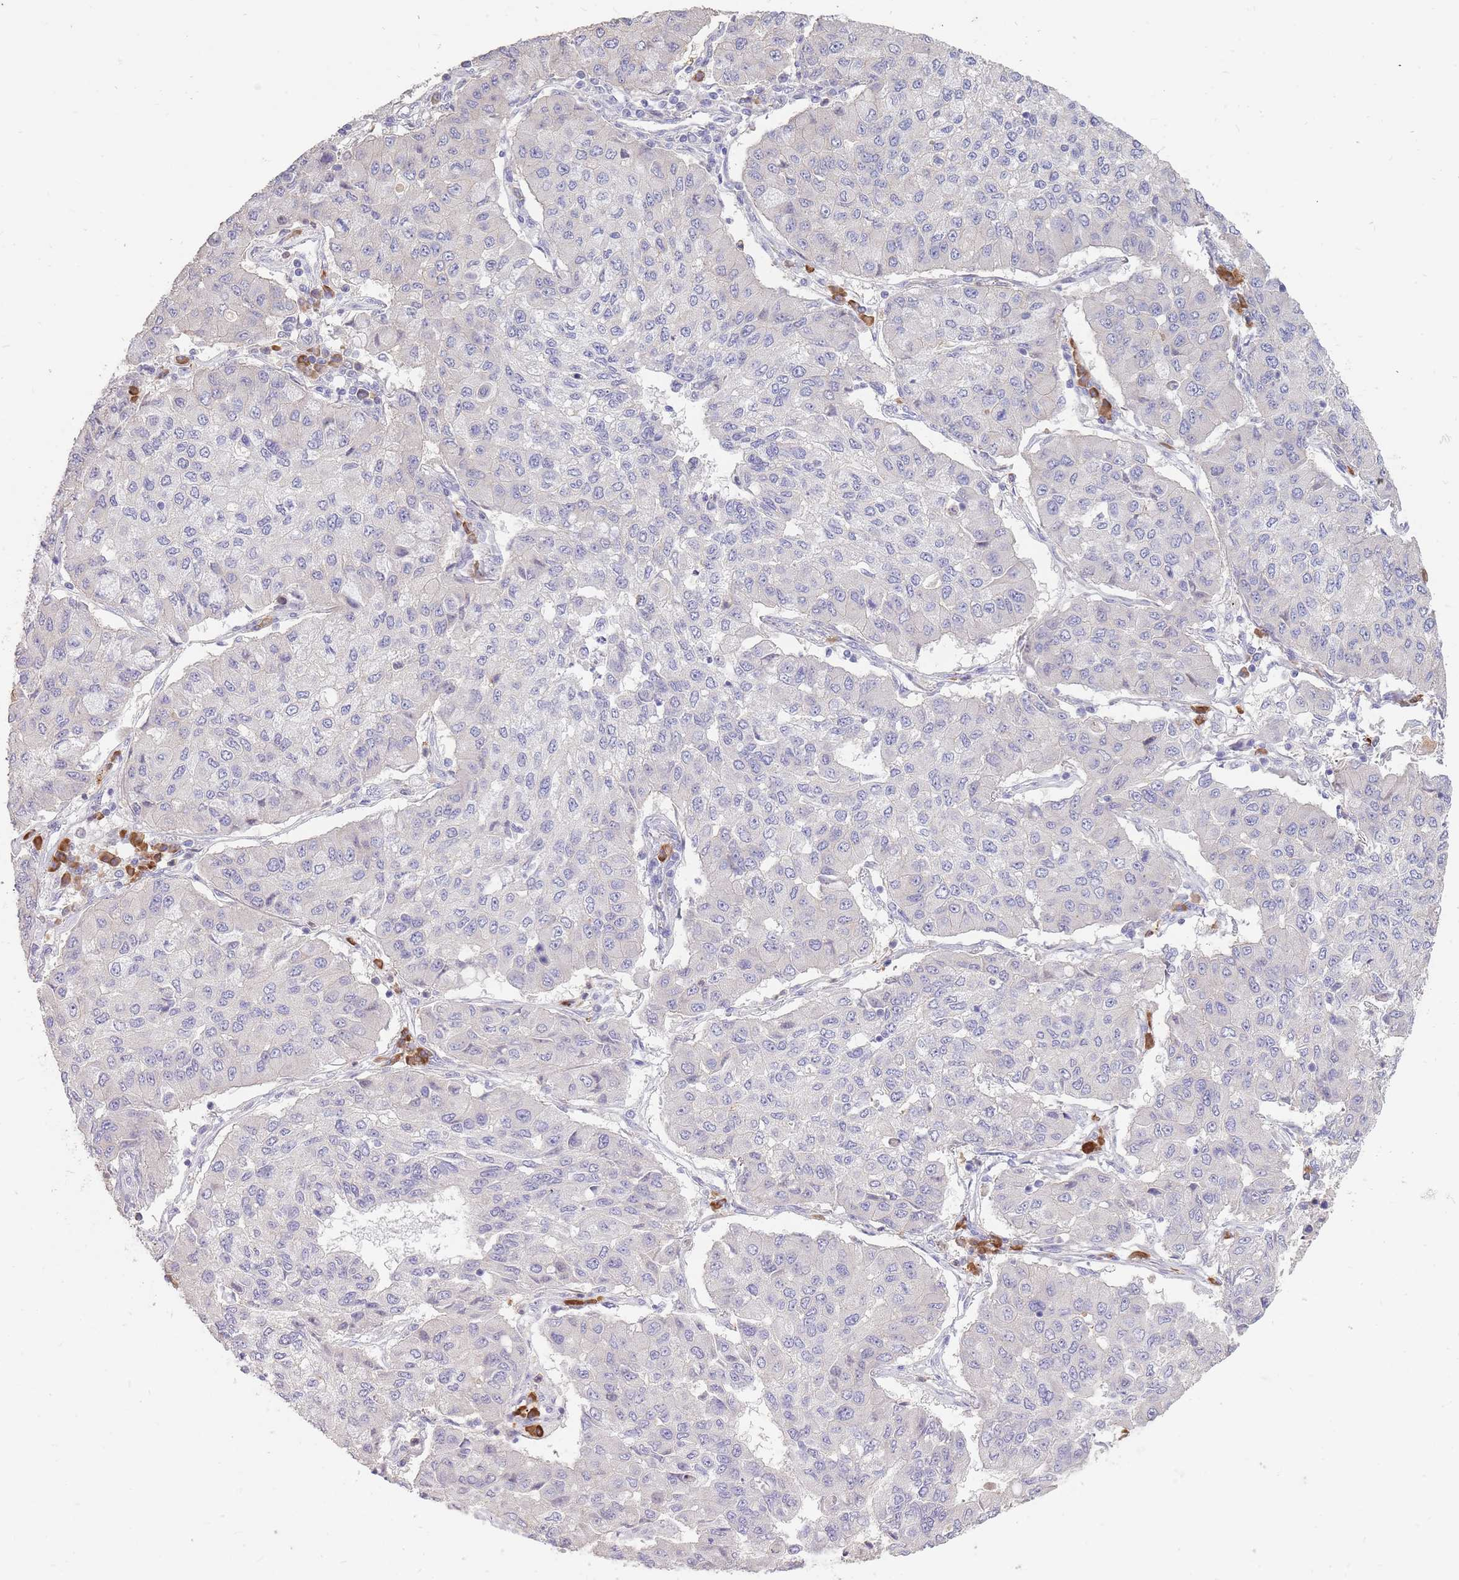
{"staining": {"intensity": "negative", "quantity": "none", "location": "none"}, "tissue": "lung cancer", "cell_type": "Tumor cells", "image_type": "cancer", "snomed": [{"axis": "morphology", "description": "Squamous cell carcinoma, NOS"}, {"axis": "topography", "description": "Lung"}], "caption": "Tumor cells are negative for brown protein staining in lung squamous cell carcinoma.", "gene": "FRG2C", "patient": {"sex": "male", "age": 74}}